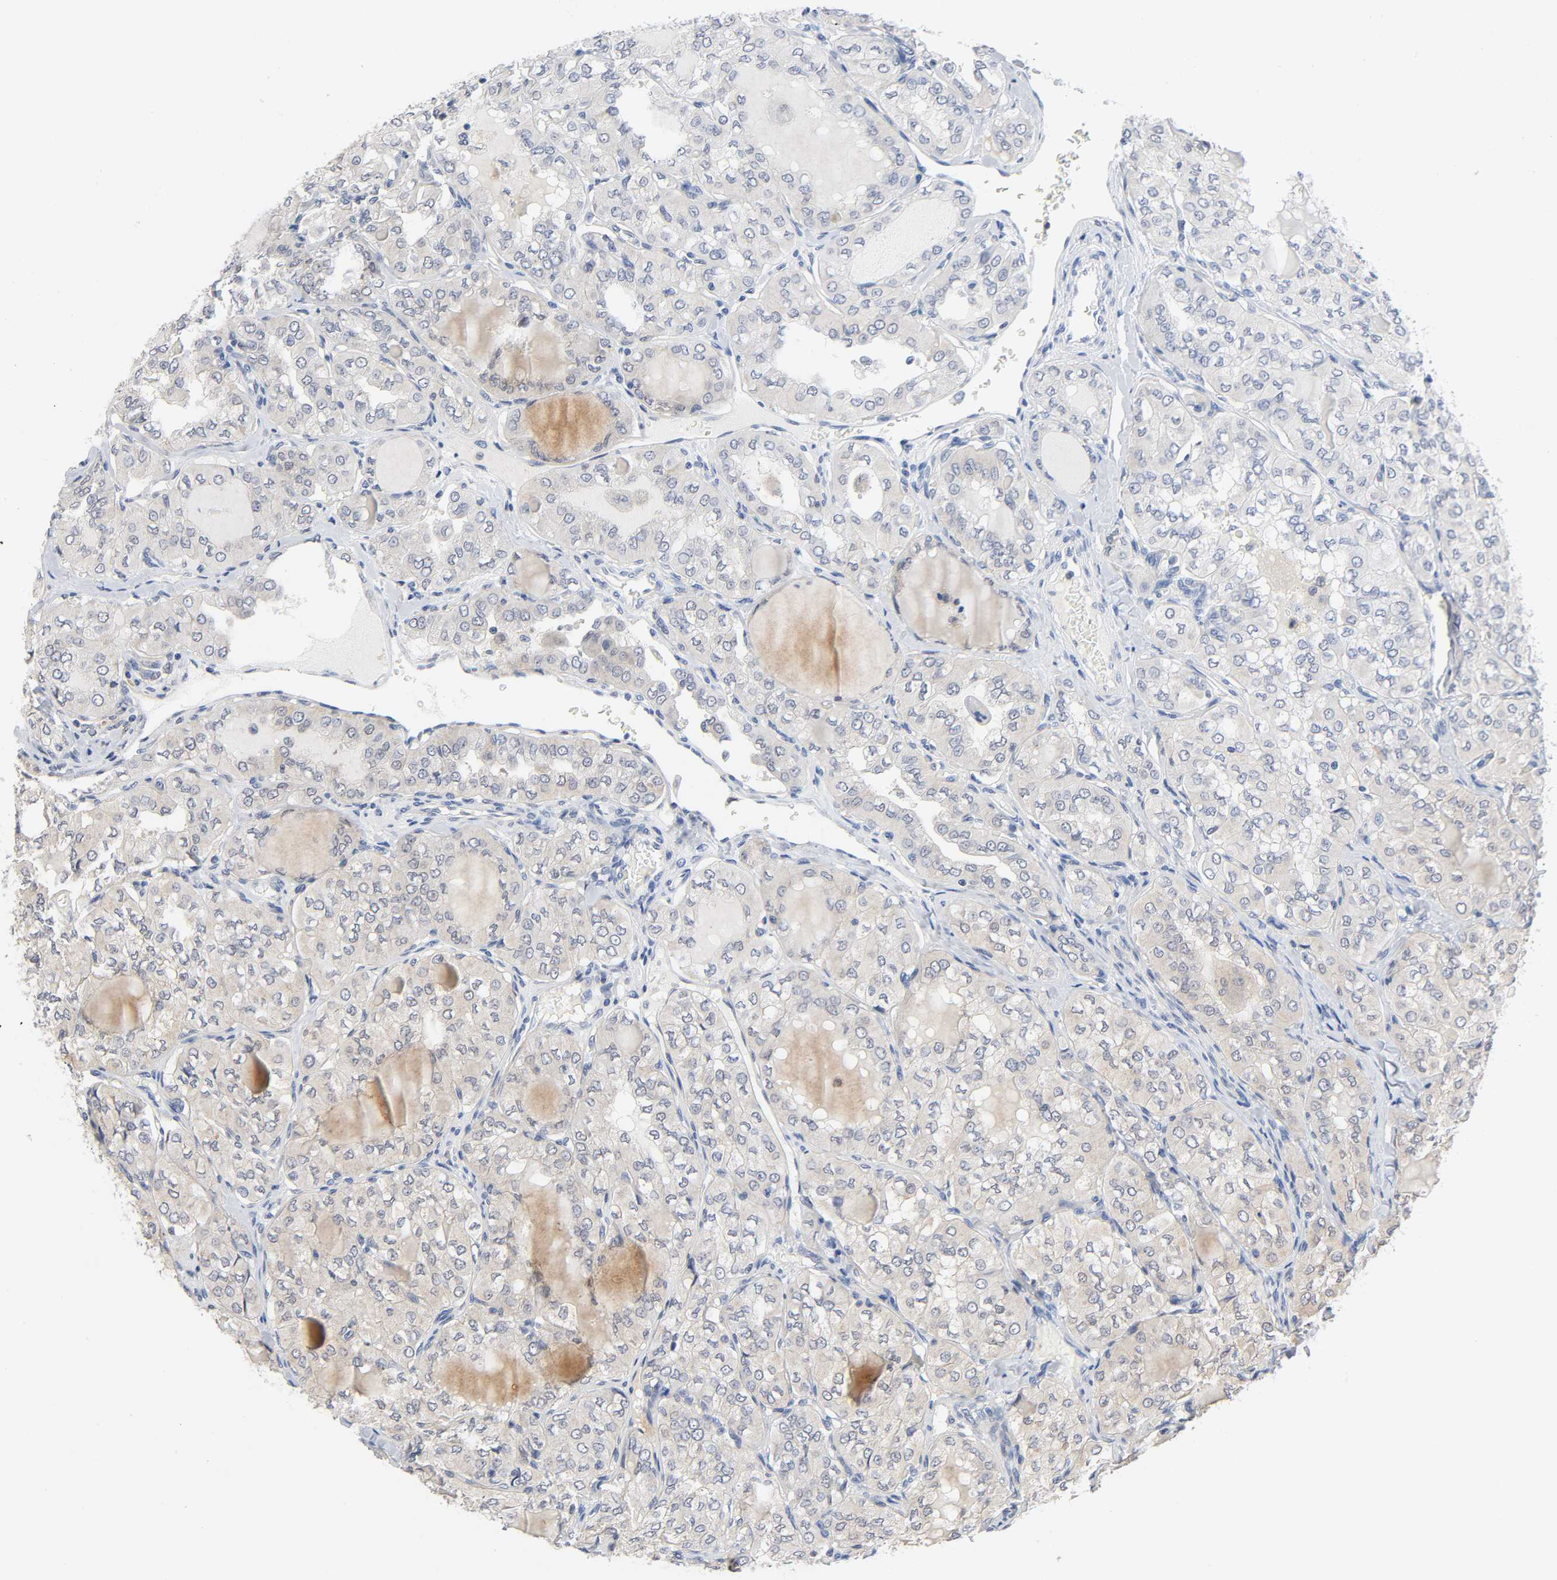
{"staining": {"intensity": "weak", "quantity": ">75%", "location": "cytoplasmic/membranous"}, "tissue": "thyroid cancer", "cell_type": "Tumor cells", "image_type": "cancer", "snomed": [{"axis": "morphology", "description": "Papillary adenocarcinoma, NOS"}, {"axis": "topography", "description": "Thyroid gland"}], "caption": "Protein expression analysis of thyroid cancer (papillary adenocarcinoma) displays weak cytoplasmic/membranous positivity in about >75% of tumor cells. (Stains: DAB (3,3'-diaminobenzidine) in brown, nuclei in blue, Microscopy: brightfield microscopy at high magnification).", "gene": "CASP9", "patient": {"sex": "male", "age": 20}}